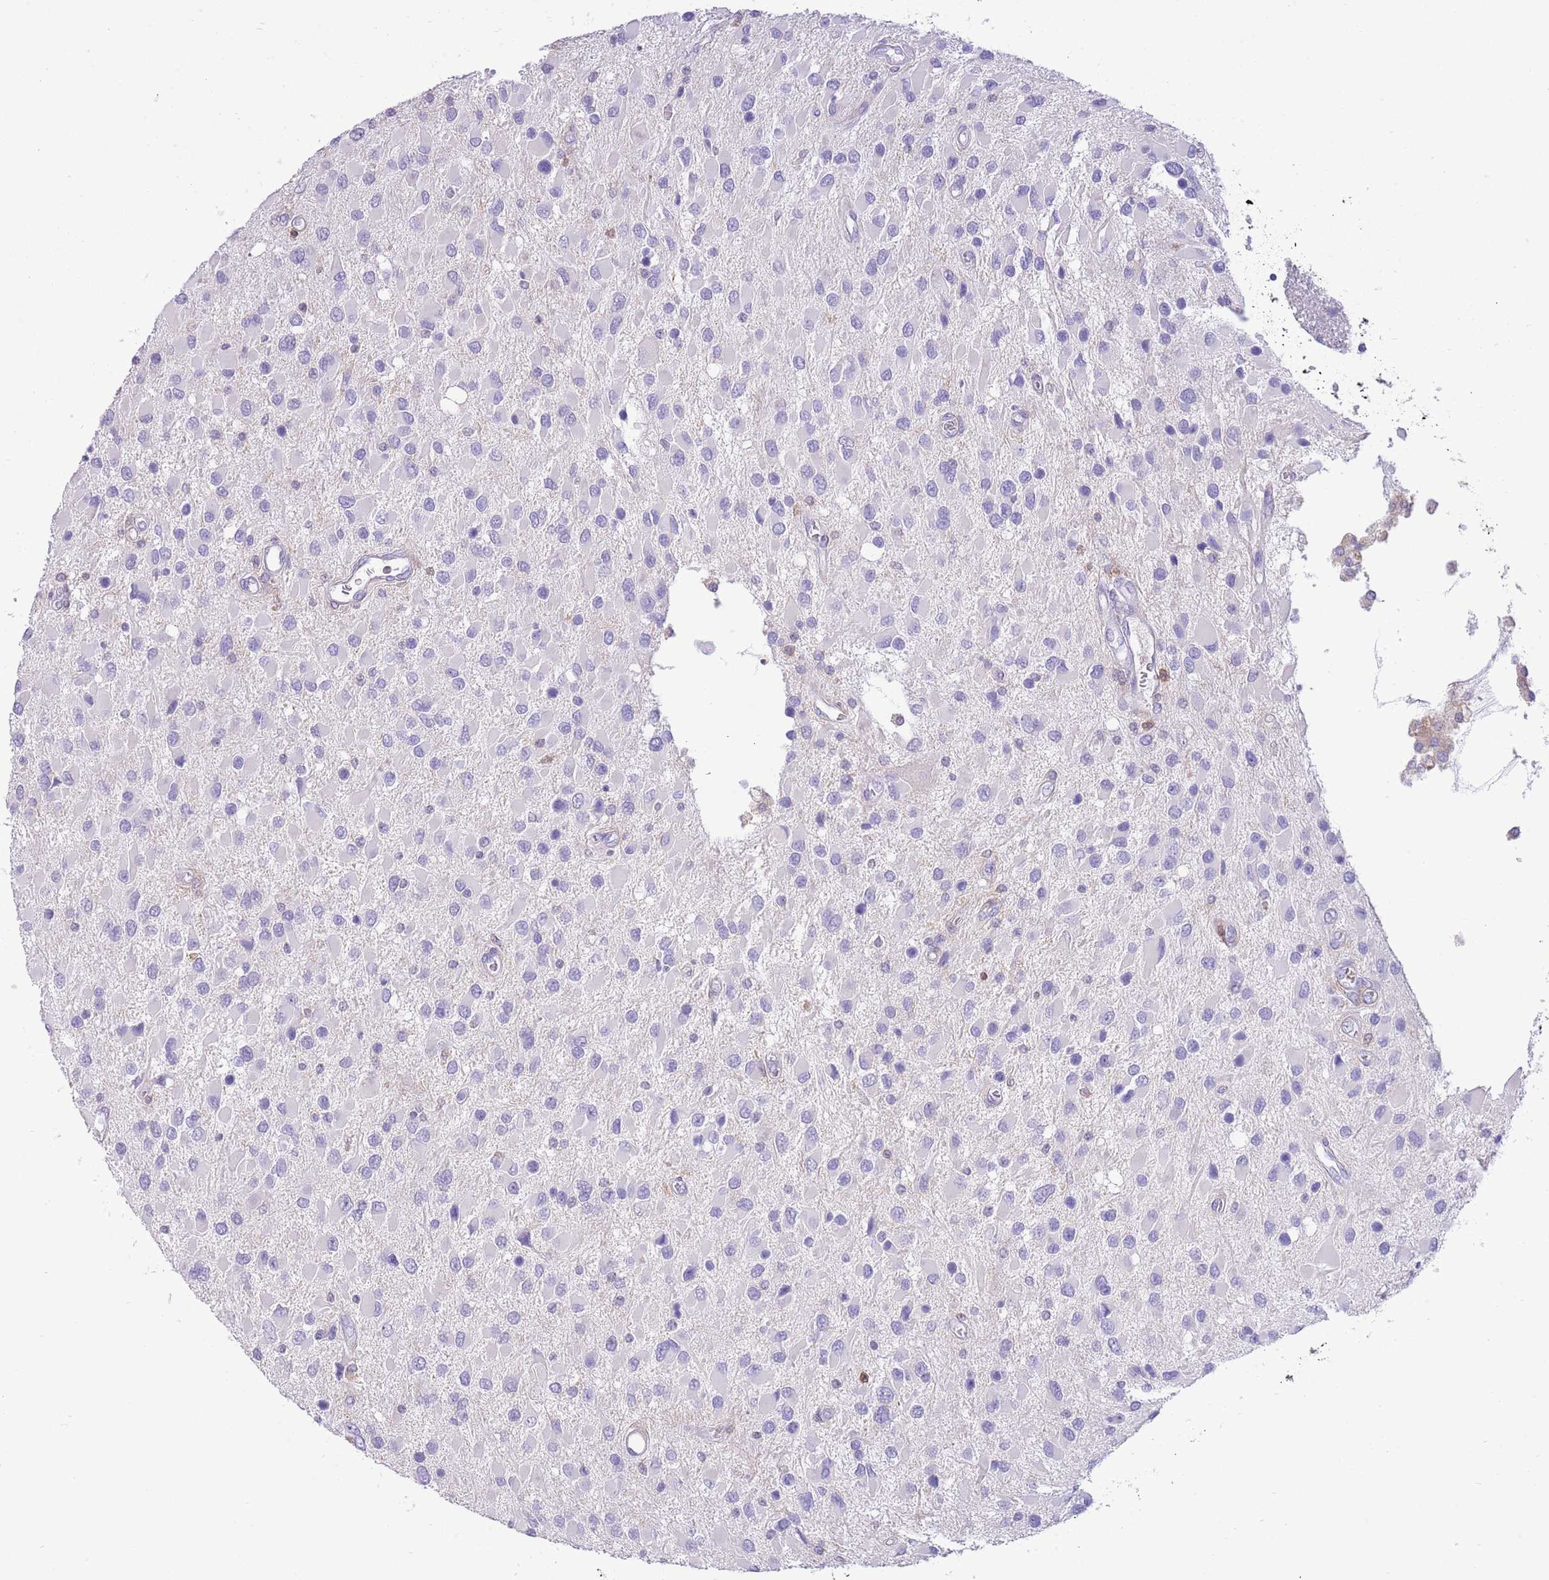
{"staining": {"intensity": "negative", "quantity": "none", "location": "none"}, "tissue": "glioma", "cell_type": "Tumor cells", "image_type": "cancer", "snomed": [{"axis": "morphology", "description": "Glioma, malignant, High grade"}, {"axis": "topography", "description": "Brain"}], "caption": "This is an IHC histopathology image of human glioma. There is no positivity in tumor cells.", "gene": "OR4Q3", "patient": {"sex": "male", "age": 53}}